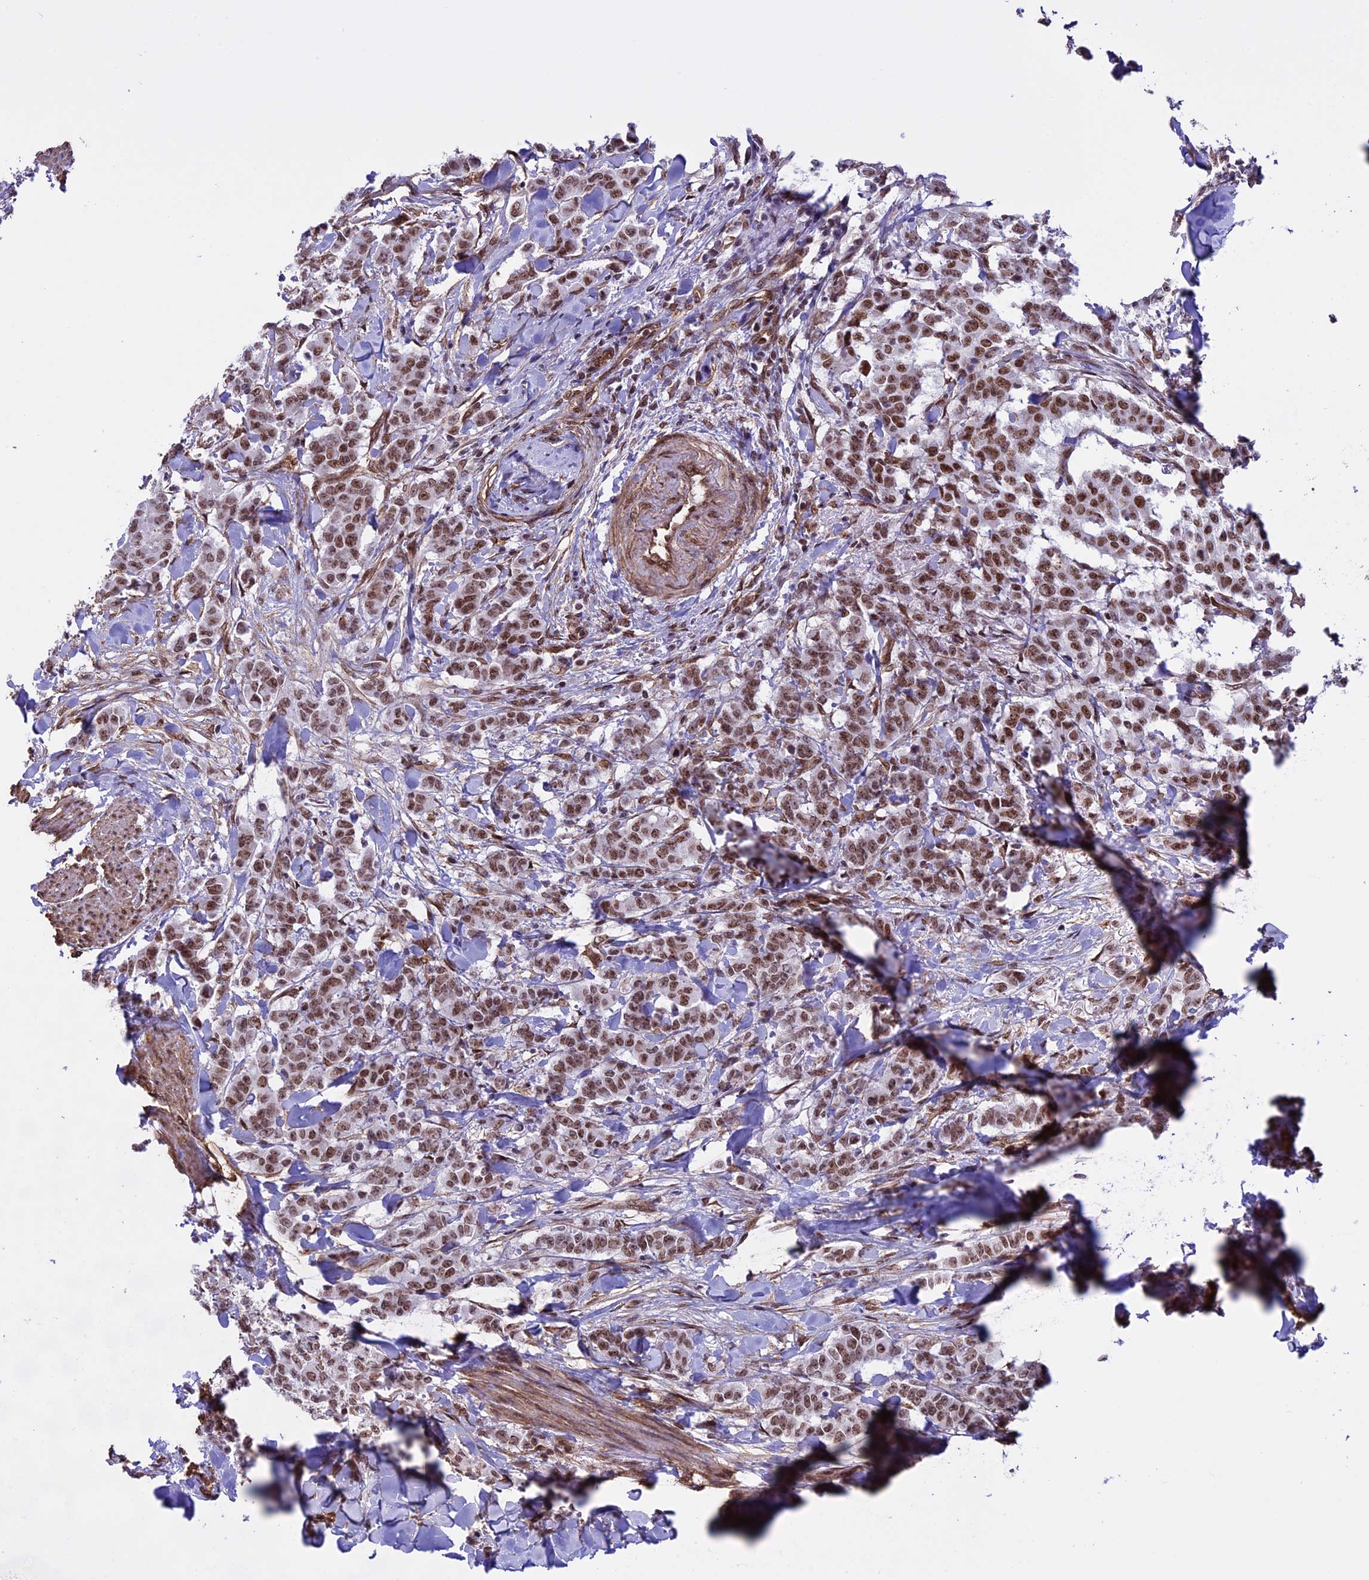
{"staining": {"intensity": "moderate", "quantity": ">75%", "location": "nuclear"}, "tissue": "breast cancer", "cell_type": "Tumor cells", "image_type": "cancer", "snomed": [{"axis": "morphology", "description": "Duct carcinoma"}, {"axis": "topography", "description": "Breast"}], "caption": "The immunohistochemical stain shows moderate nuclear expression in tumor cells of breast cancer (intraductal carcinoma) tissue.", "gene": "MPHOSPH8", "patient": {"sex": "female", "age": 40}}